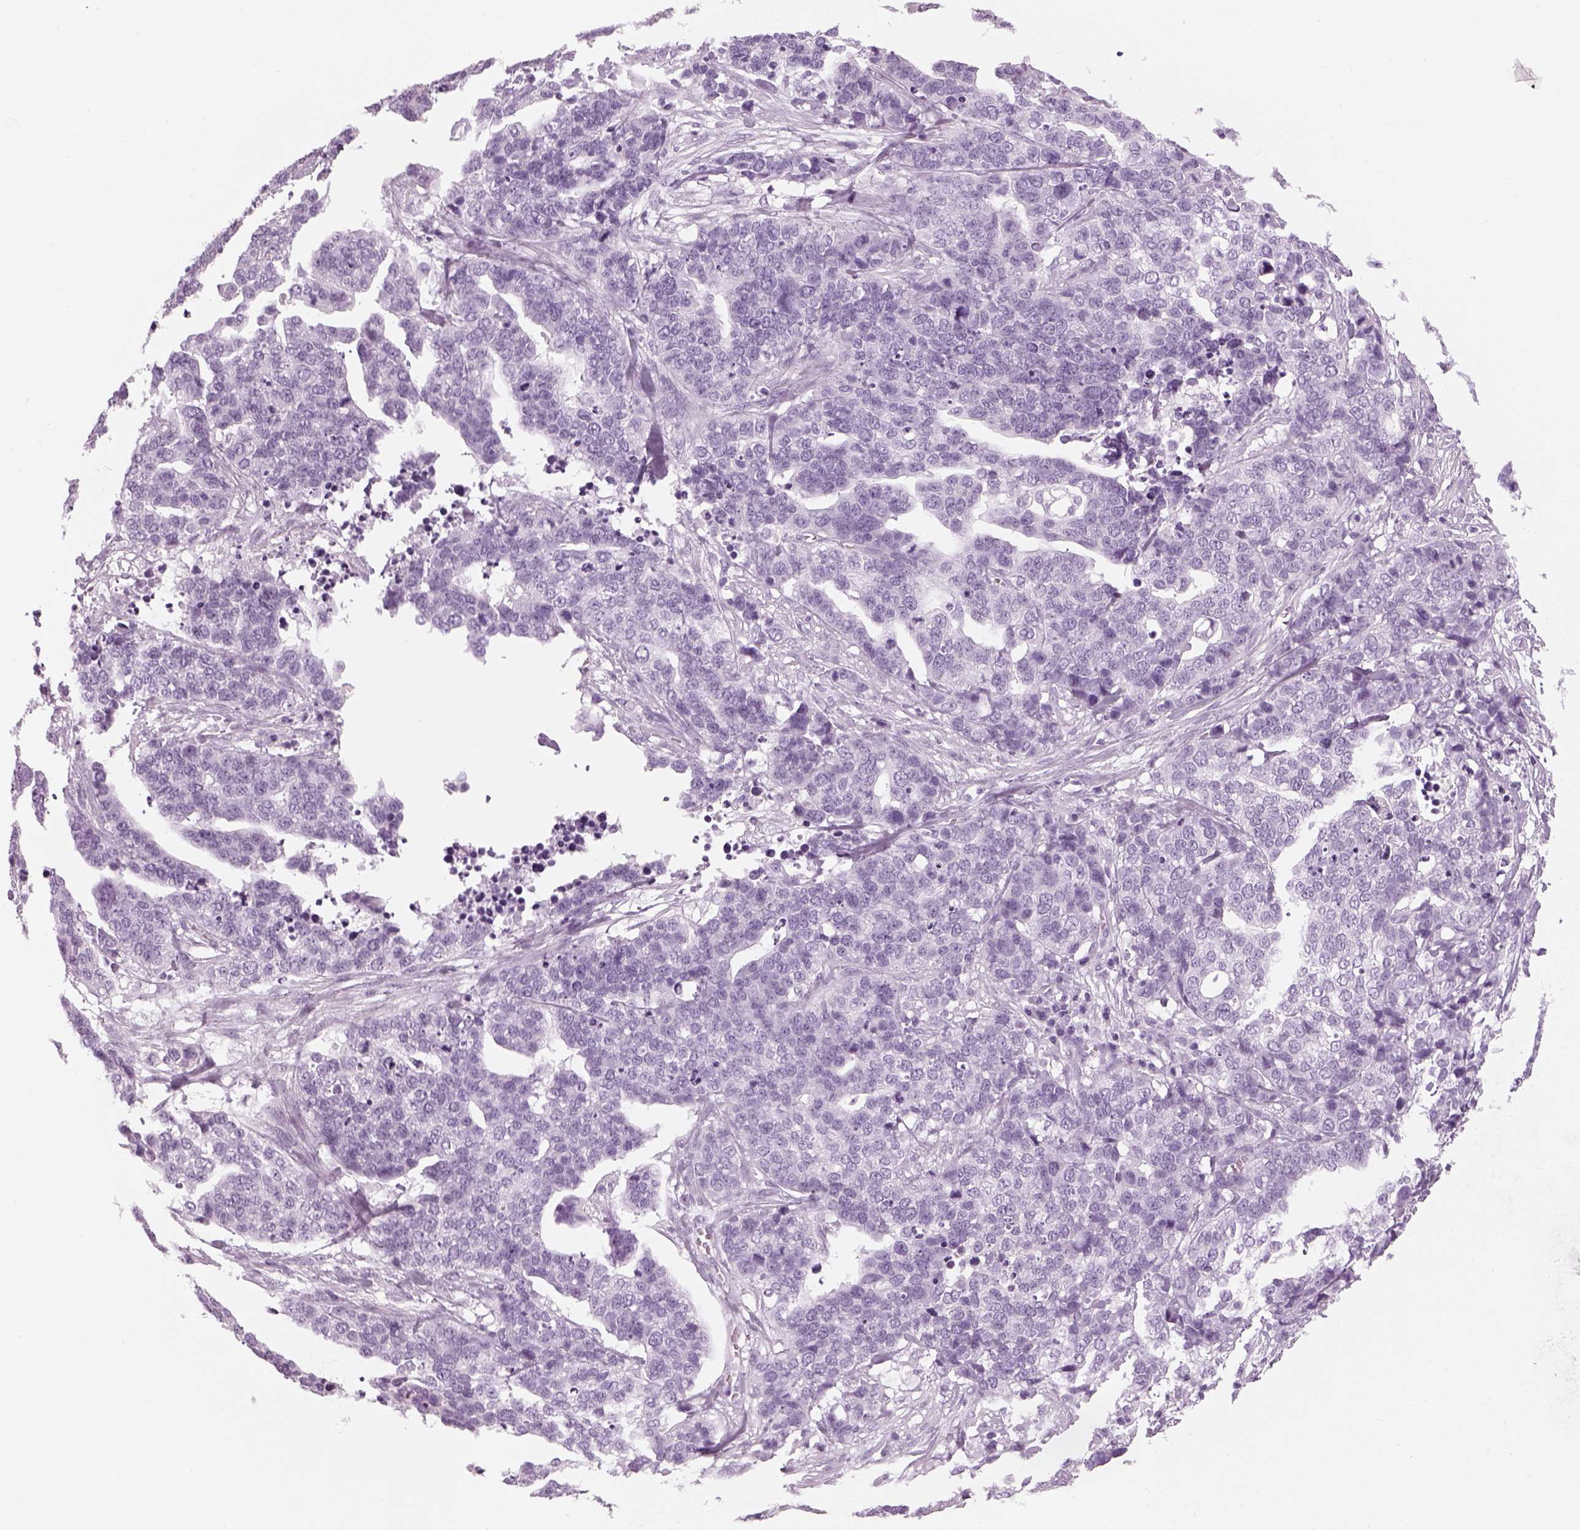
{"staining": {"intensity": "negative", "quantity": "none", "location": "none"}, "tissue": "ovarian cancer", "cell_type": "Tumor cells", "image_type": "cancer", "snomed": [{"axis": "morphology", "description": "Carcinoma, endometroid"}, {"axis": "topography", "description": "Ovary"}], "caption": "The micrograph demonstrates no staining of tumor cells in endometroid carcinoma (ovarian).", "gene": "PABPC1L2B", "patient": {"sex": "female", "age": 65}}